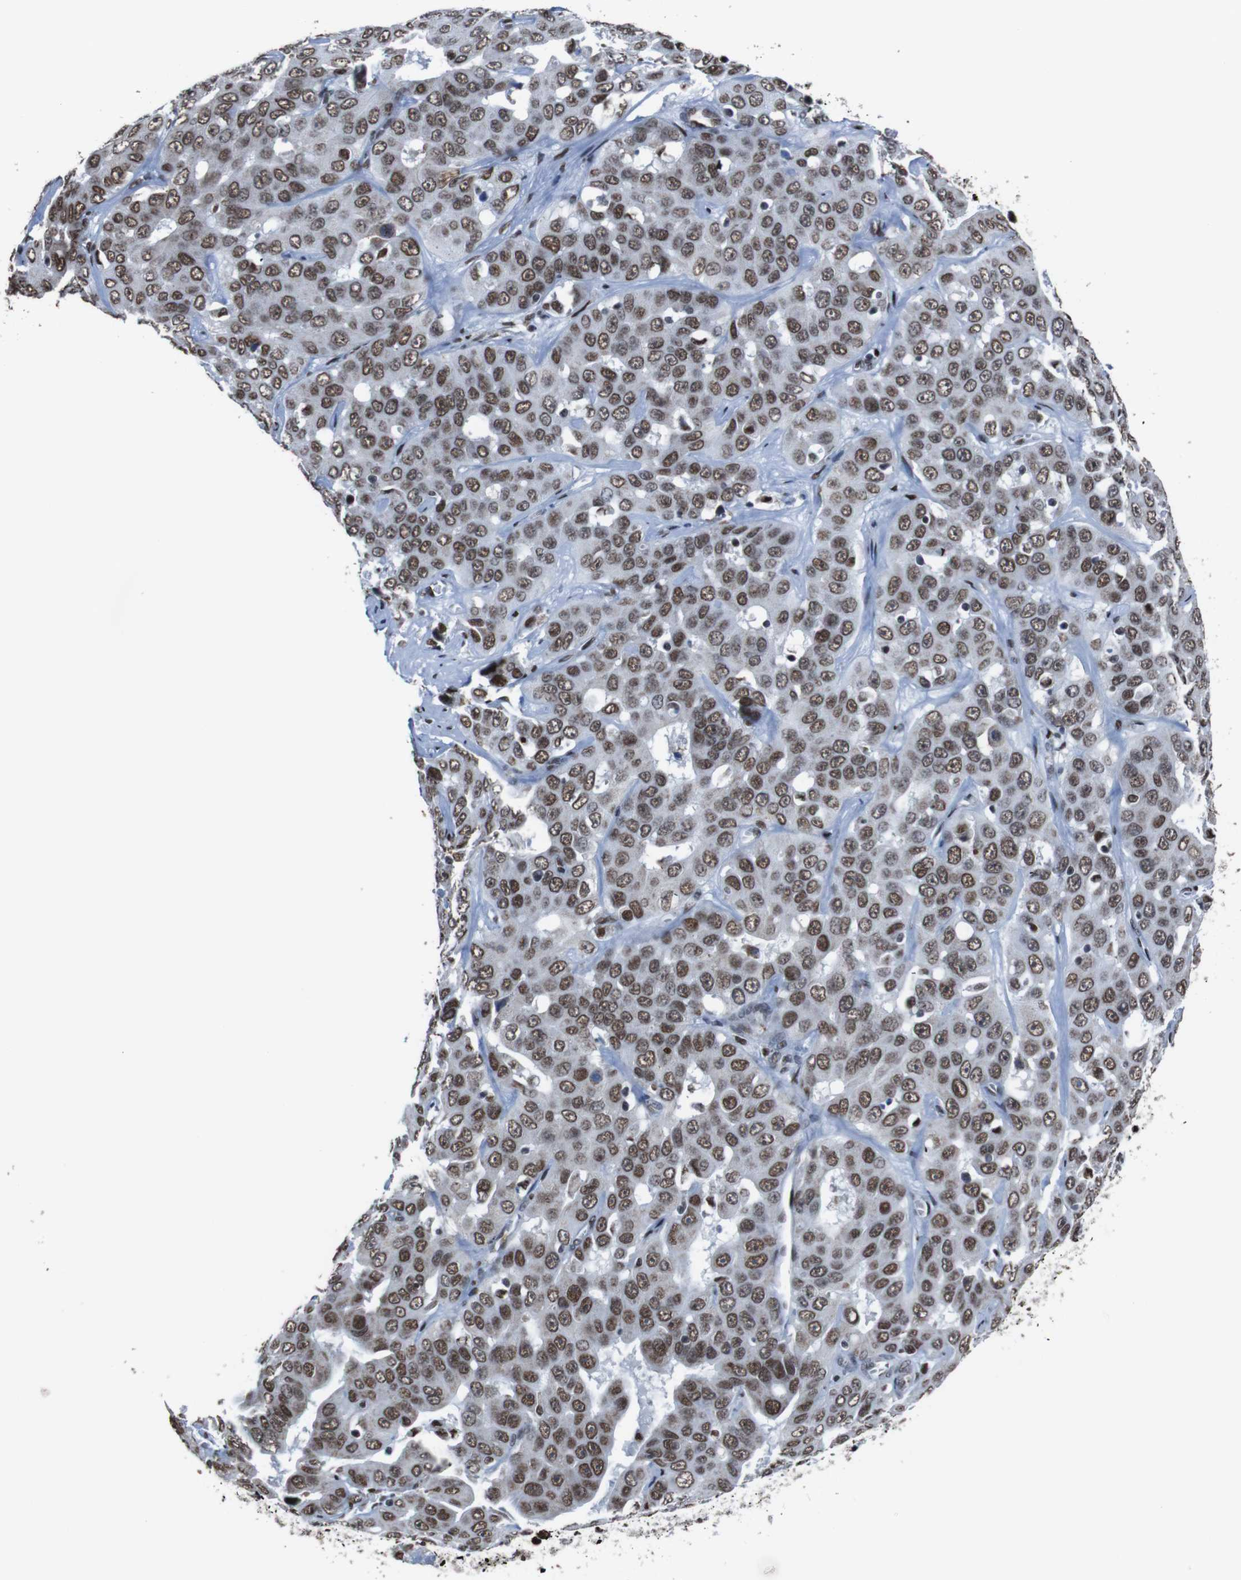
{"staining": {"intensity": "moderate", "quantity": ">75%", "location": "nuclear"}, "tissue": "liver cancer", "cell_type": "Tumor cells", "image_type": "cancer", "snomed": [{"axis": "morphology", "description": "Cholangiocarcinoma"}, {"axis": "topography", "description": "Liver"}], "caption": "An image showing moderate nuclear positivity in approximately >75% of tumor cells in liver cancer, as visualized by brown immunohistochemical staining.", "gene": "ROMO1", "patient": {"sex": "female", "age": 52}}